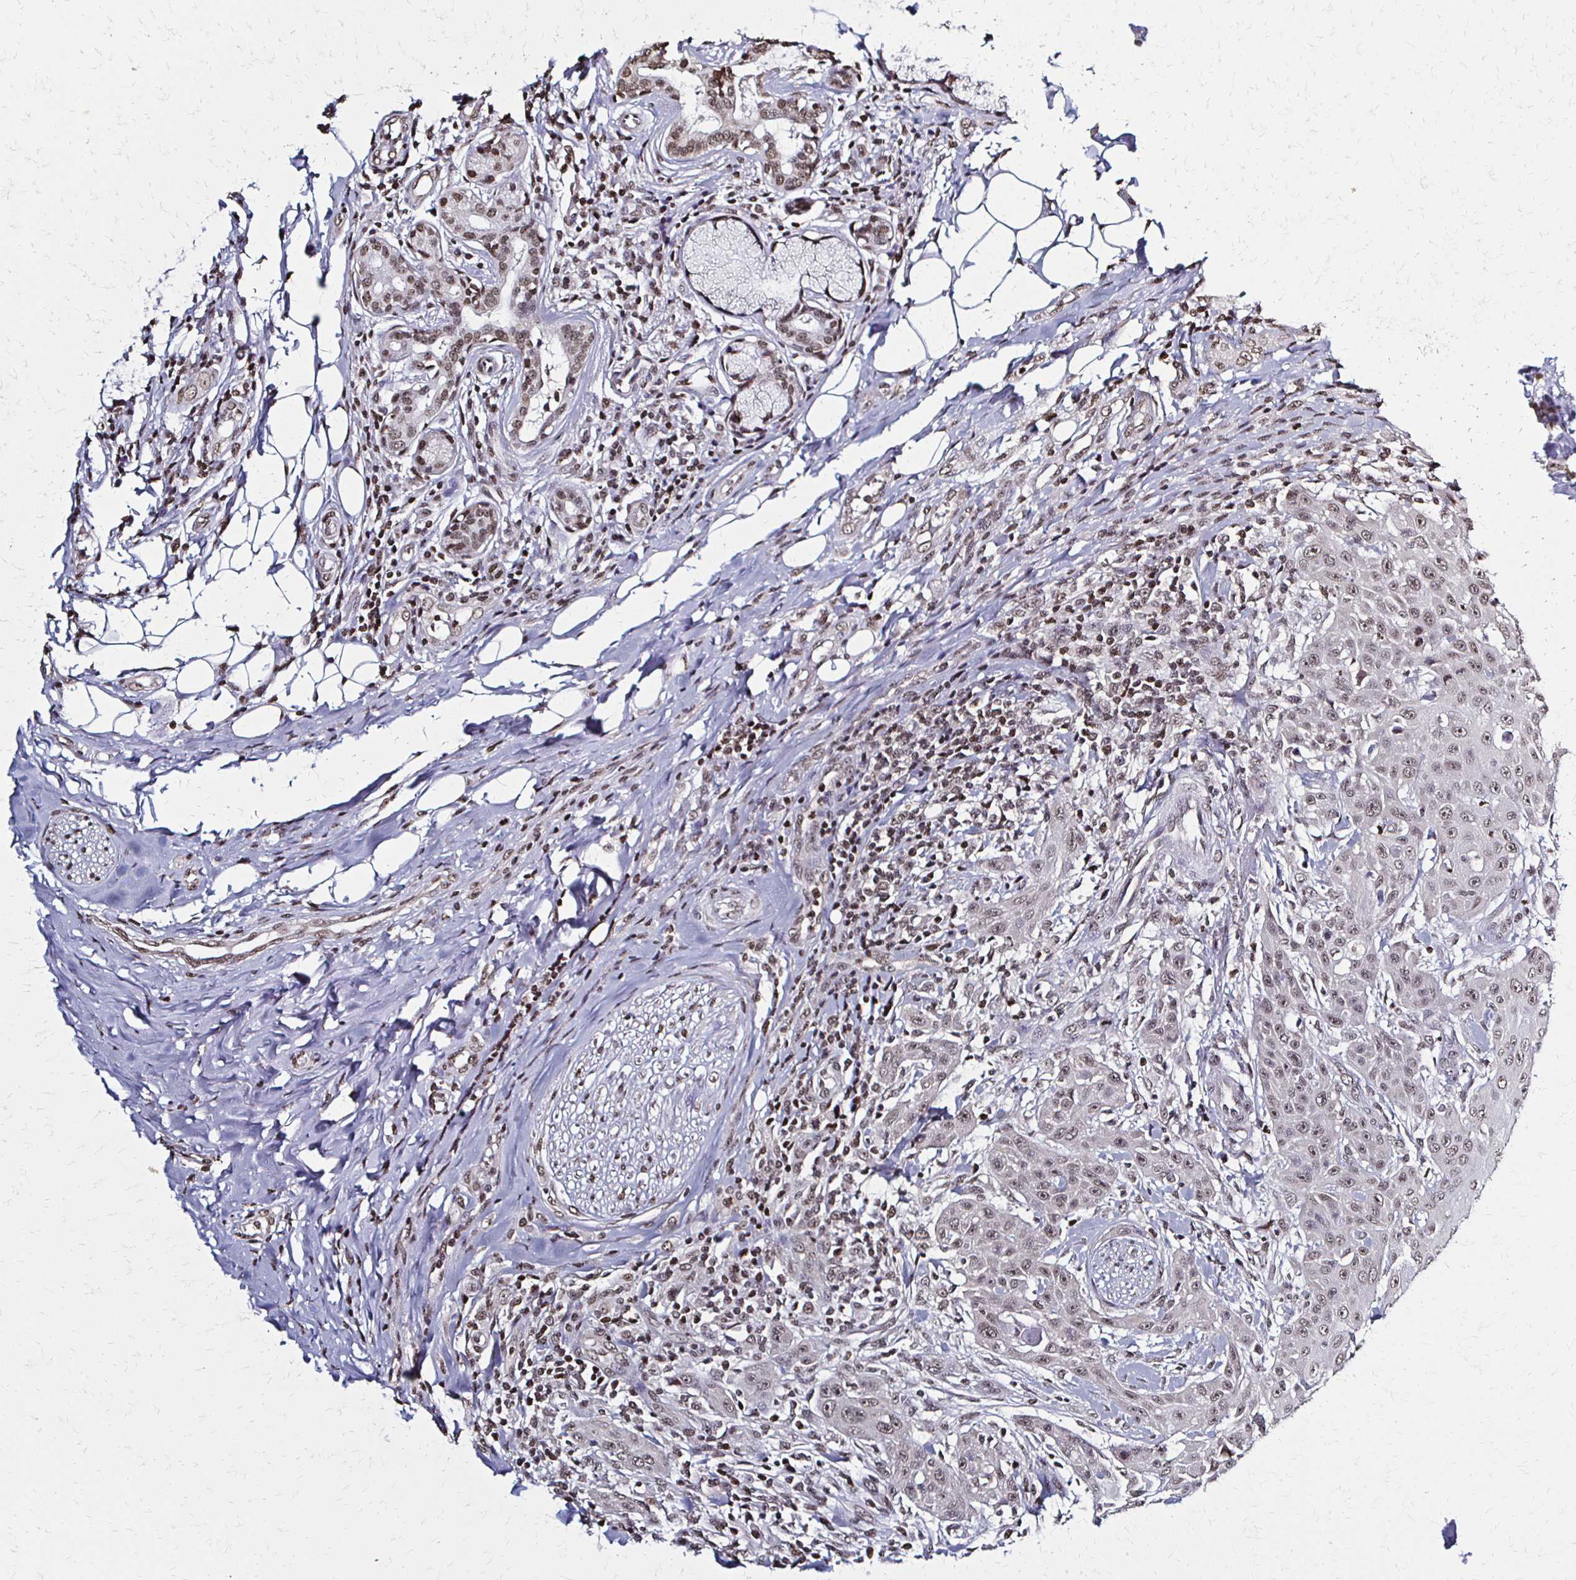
{"staining": {"intensity": "weak", "quantity": ">75%", "location": "nuclear"}, "tissue": "head and neck cancer", "cell_type": "Tumor cells", "image_type": "cancer", "snomed": [{"axis": "morphology", "description": "Normal tissue, NOS"}, {"axis": "morphology", "description": "Squamous cell carcinoma, NOS"}, {"axis": "topography", "description": "Oral tissue"}, {"axis": "topography", "description": "Head-Neck"}], "caption": "Weak nuclear expression is present in approximately >75% of tumor cells in head and neck cancer (squamous cell carcinoma).", "gene": "HOXA9", "patient": {"sex": "female", "age": 55}}